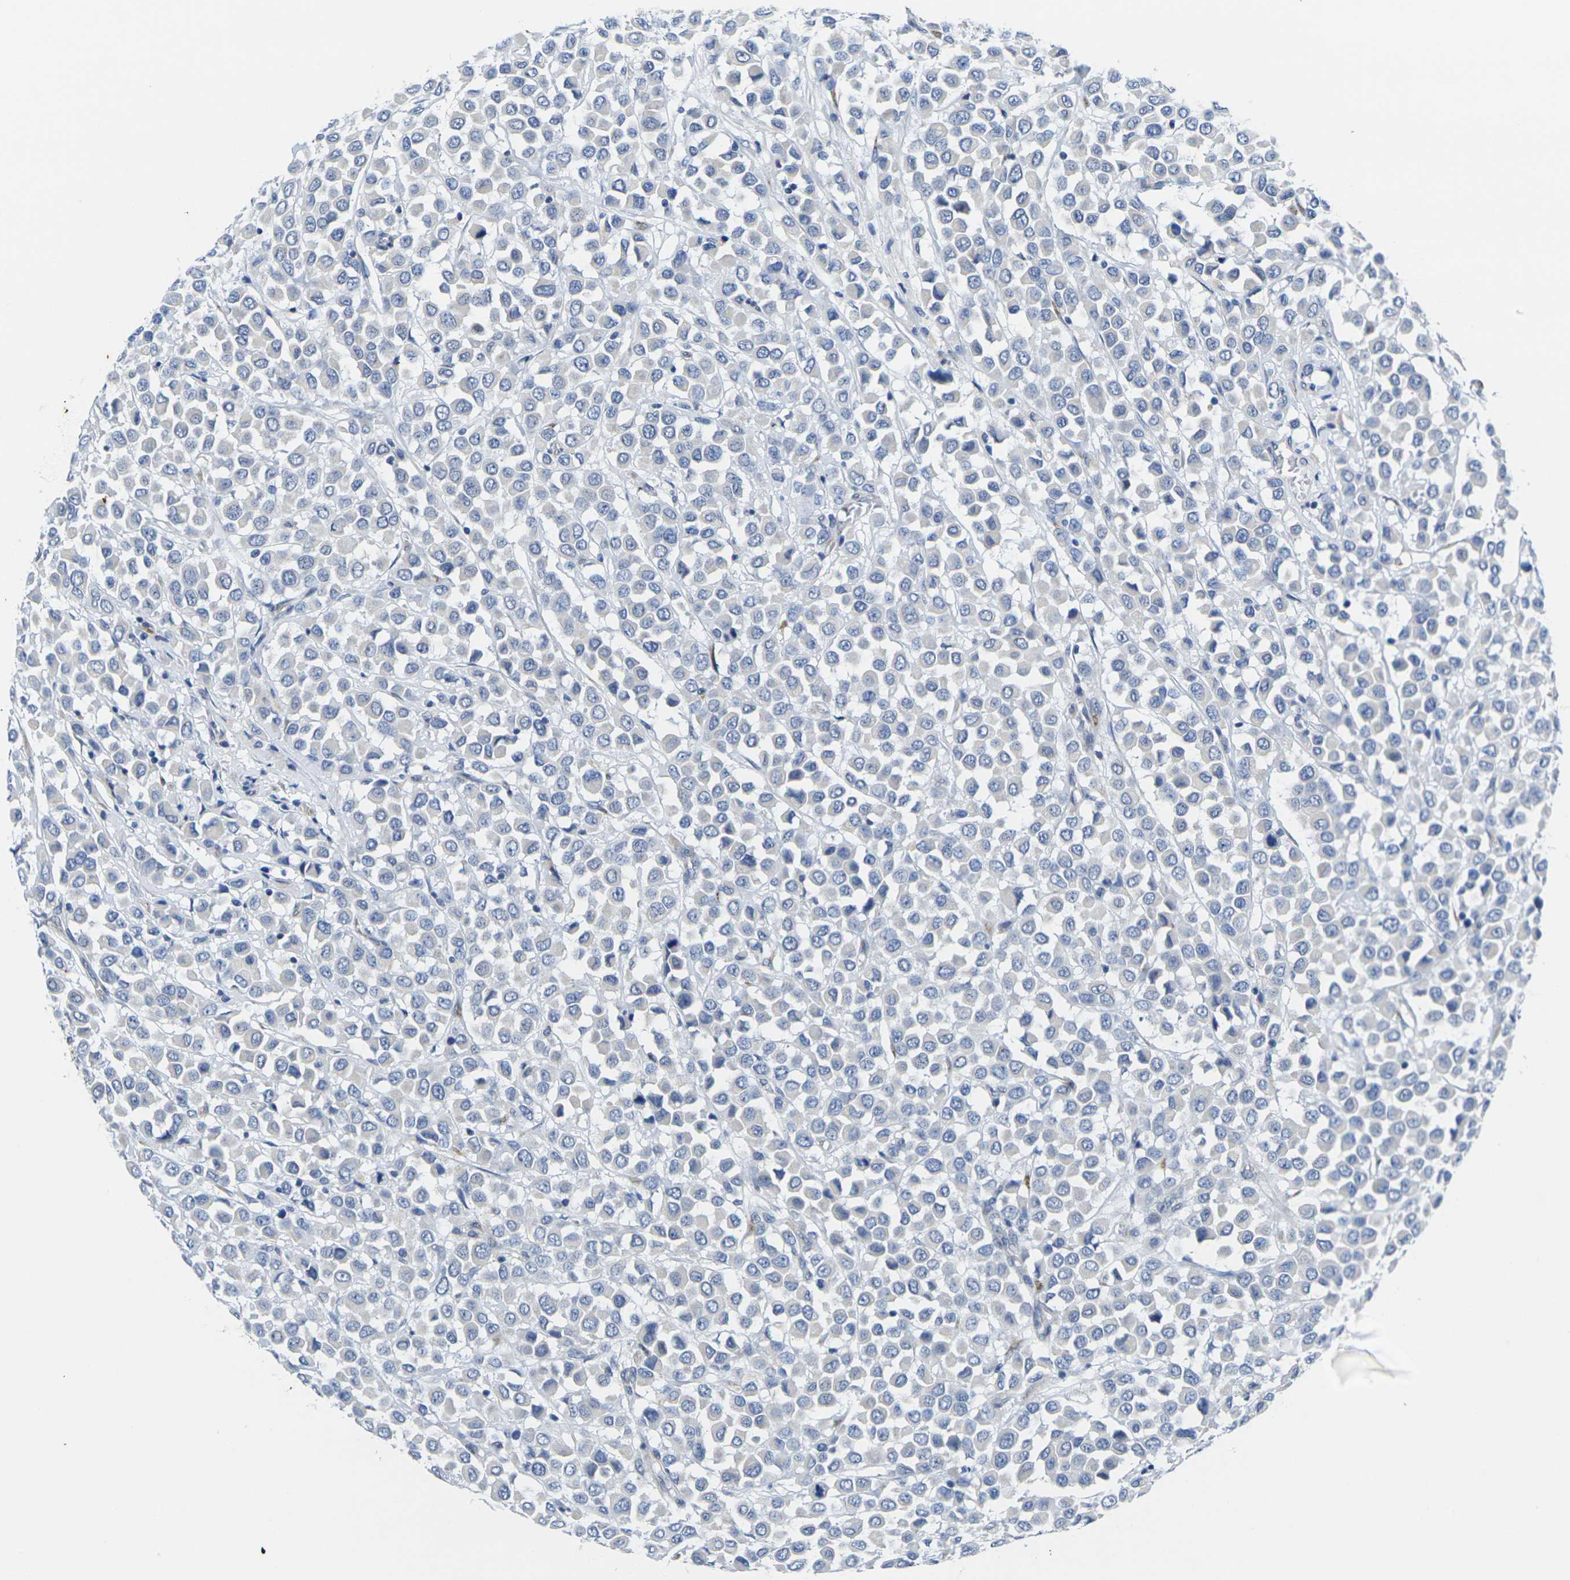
{"staining": {"intensity": "negative", "quantity": "none", "location": "none"}, "tissue": "breast cancer", "cell_type": "Tumor cells", "image_type": "cancer", "snomed": [{"axis": "morphology", "description": "Duct carcinoma"}, {"axis": "topography", "description": "Breast"}], "caption": "The histopathology image exhibits no significant expression in tumor cells of infiltrating ductal carcinoma (breast).", "gene": "CRK", "patient": {"sex": "female", "age": 61}}